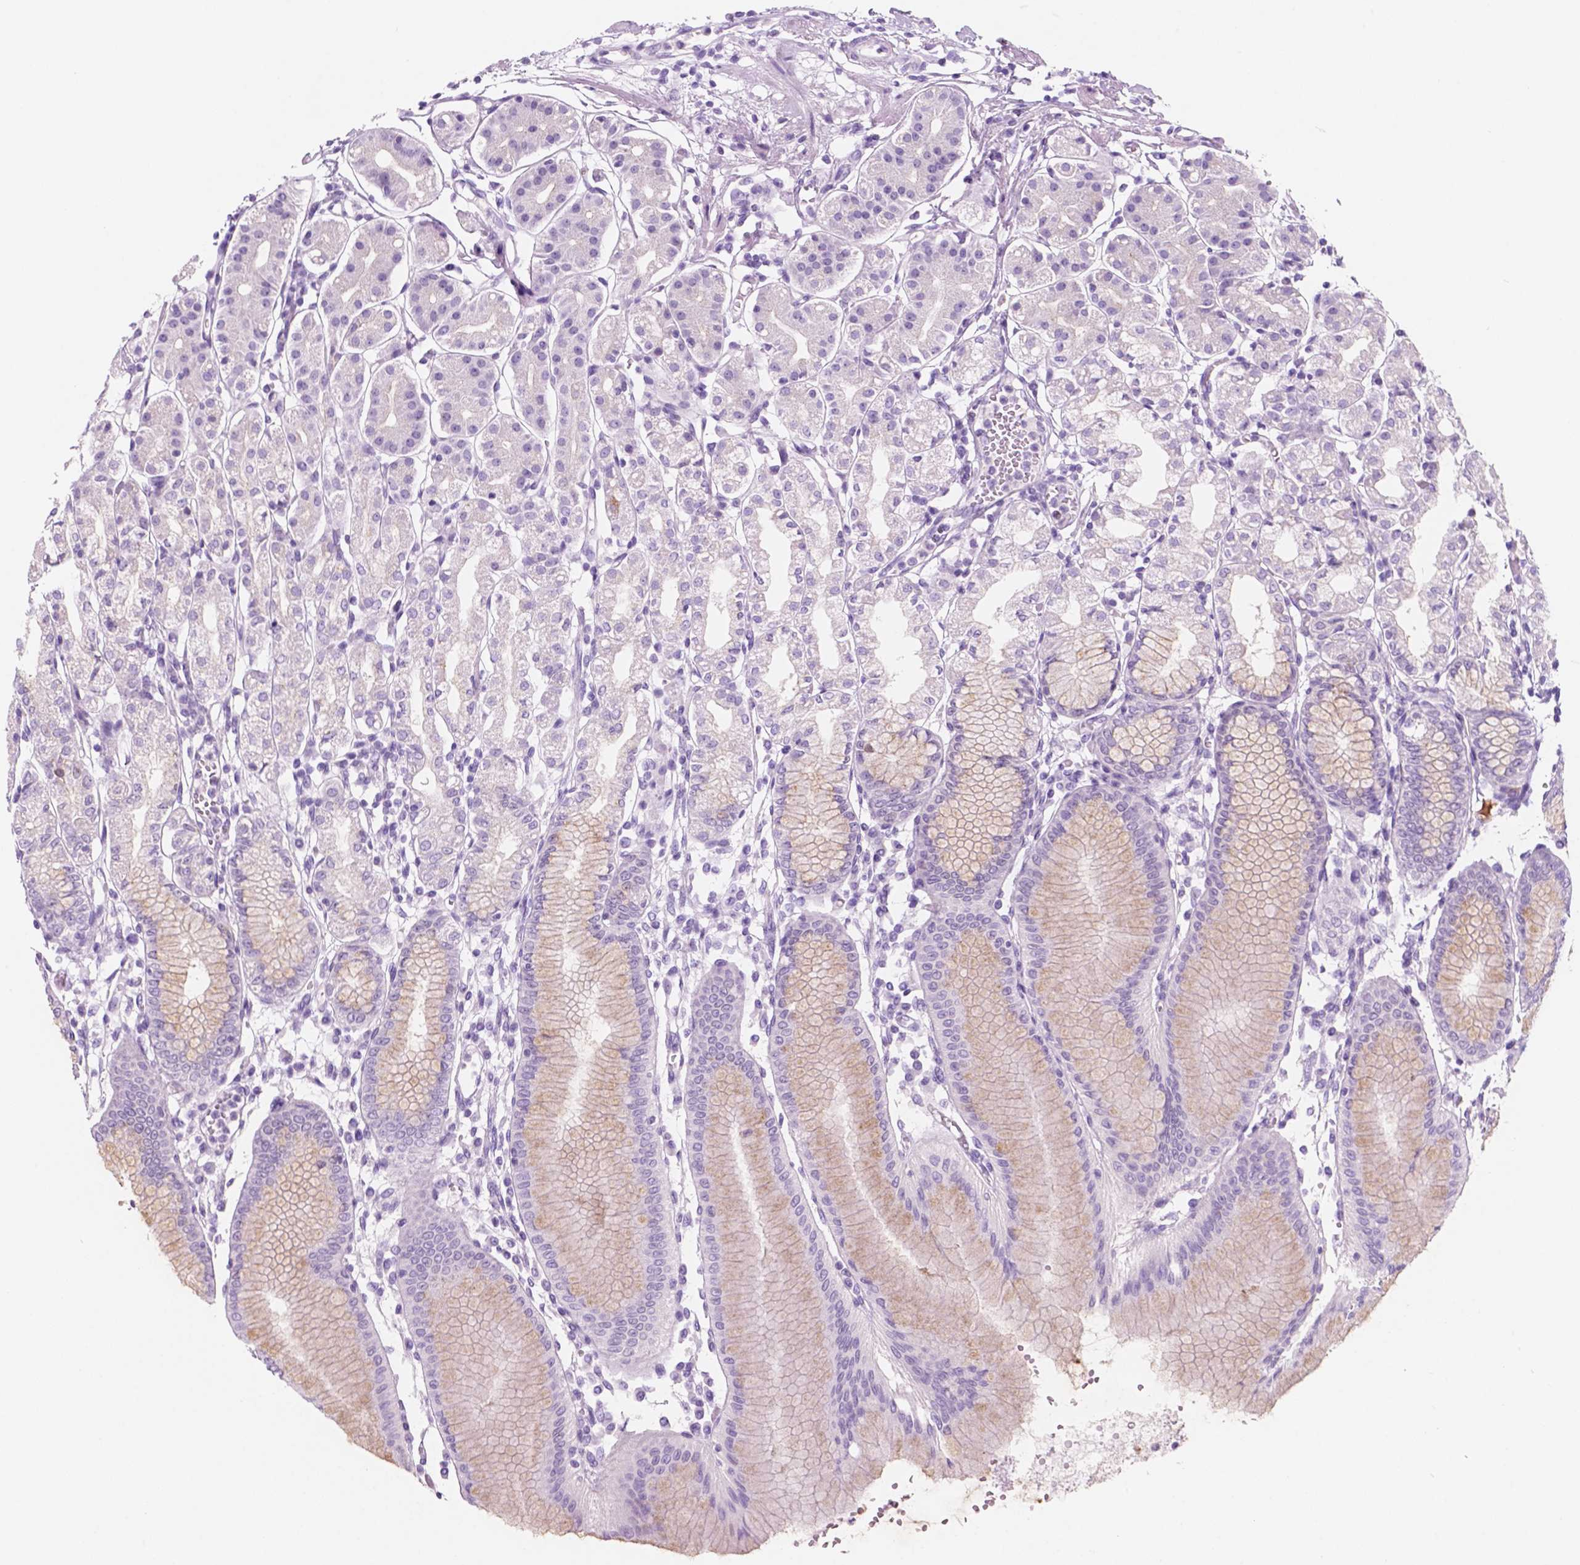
{"staining": {"intensity": "weak", "quantity": "25%-75%", "location": "cytoplasmic/membranous"}, "tissue": "stomach", "cell_type": "Glandular cells", "image_type": "normal", "snomed": [{"axis": "morphology", "description": "Normal tissue, NOS"}, {"axis": "topography", "description": "Skeletal muscle"}, {"axis": "topography", "description": "Stomach"}], "caption": "Immunohistochemistry image of normal human stomach stained for a protein (brown), which reveals low levels of weak cytoplasmic/membranous staining in approximately 25%-75% of glandular cells.", "gene": "CUZD1", "patient": {"sex": "female", "age": 57}}